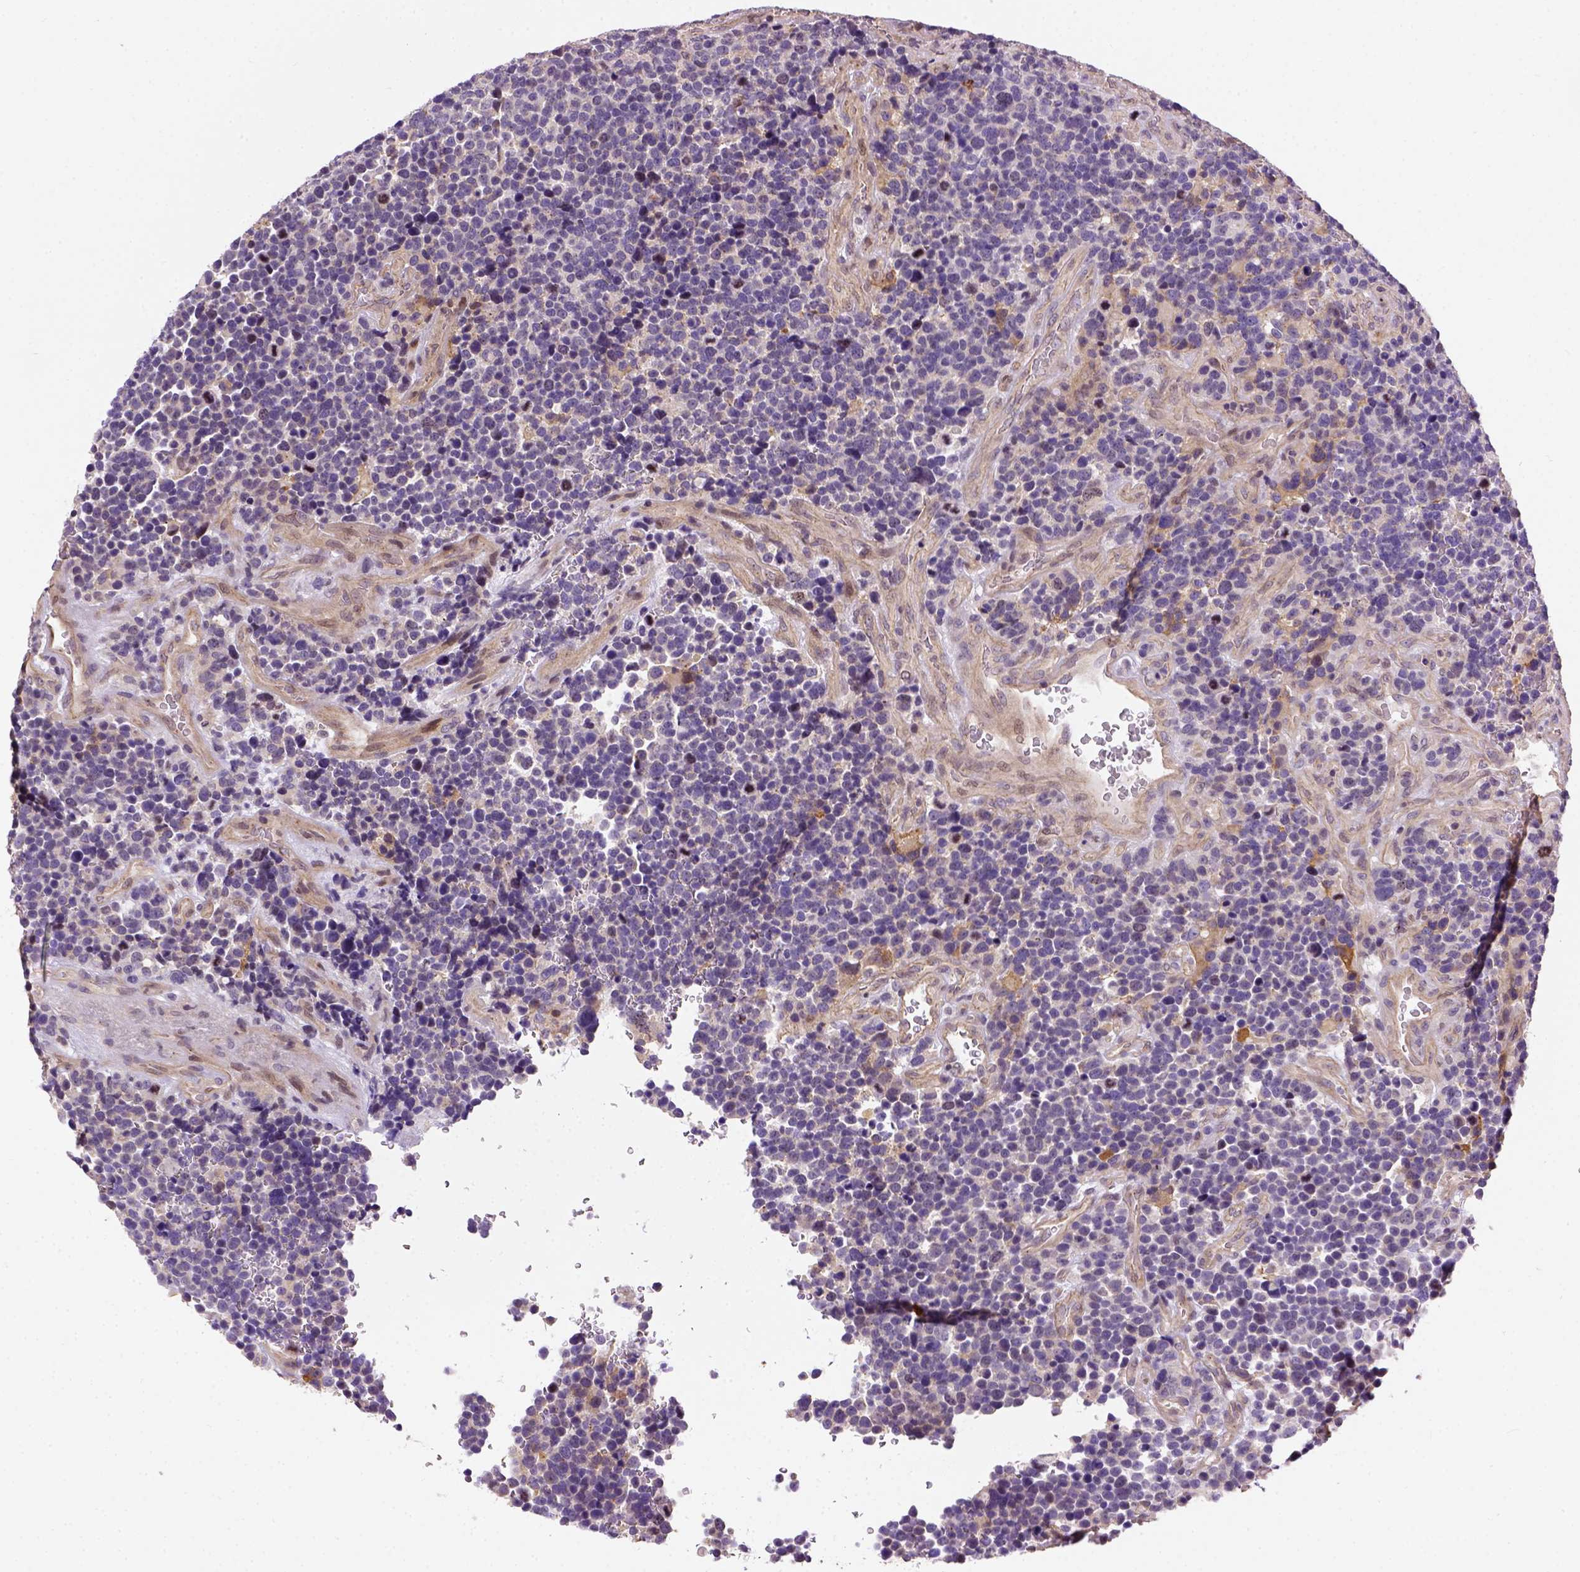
{"staining": {"intensity": "moderate", "quantity": "<25%", "location": "cytoplasmic/membranous"}, "tissue": "glioma", "cell_type": "Tumor cells", "image_type": "cancer", "snomed": [{"axis": "morphology", "description": "Glioma, malignant, High grade"}, {"axis": "topography", "description": "Brain"}], "caption": "High-power microscopy captured an immunohistochemistry (IHC) photomicrograph of glioma, revealing moderate cytoplasmic/membranous staining in about <25% of tumor cells.", "gene": "KAZN", "patient": {"sex": "male", "age": 33}}